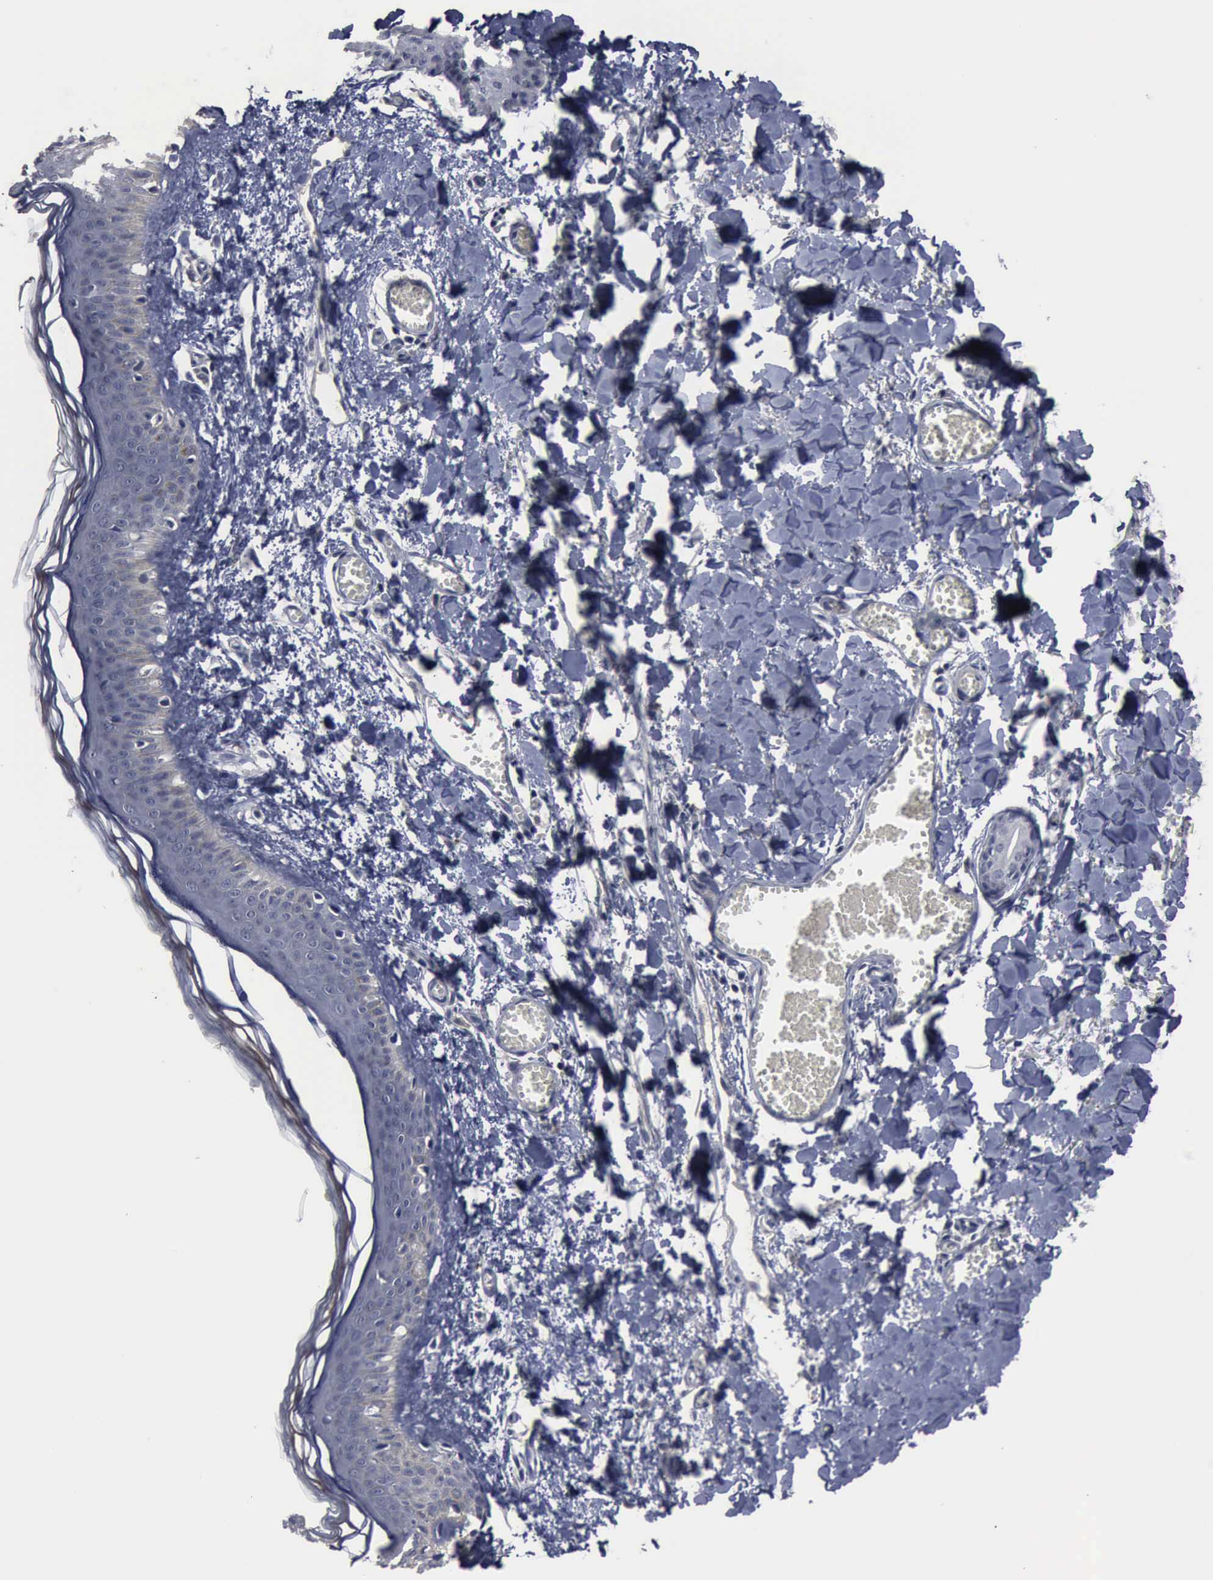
{"staining": {"intensity": "negative", "quantity": "none", "location": "none"}, "tissue": "skin", "cell_type": "Fibroblasts", "image_type": "normal", "snomed": [{"axis": "morphology", "description": "Normal tissue, NOS"}, {"axis": "morphology", "description": "Sarcoma, NOS"}, {"axis": "topography", "description": "Skin"}, {"axis": "topography", "description": "Soft tissue"}], "caption": "Immunohistochemistry (IHC) of normal human skin exhibits no positivity in fibroblasts. Brightfield microscopy of immunohistochemistry (IHC) stained with DAB (3,3'-diaminobenzidine) (brown) and hematoxylin (blue), captured at high magnification.", "gene": "MYO18B", "patient": {"sex": "female", "age": 51}}